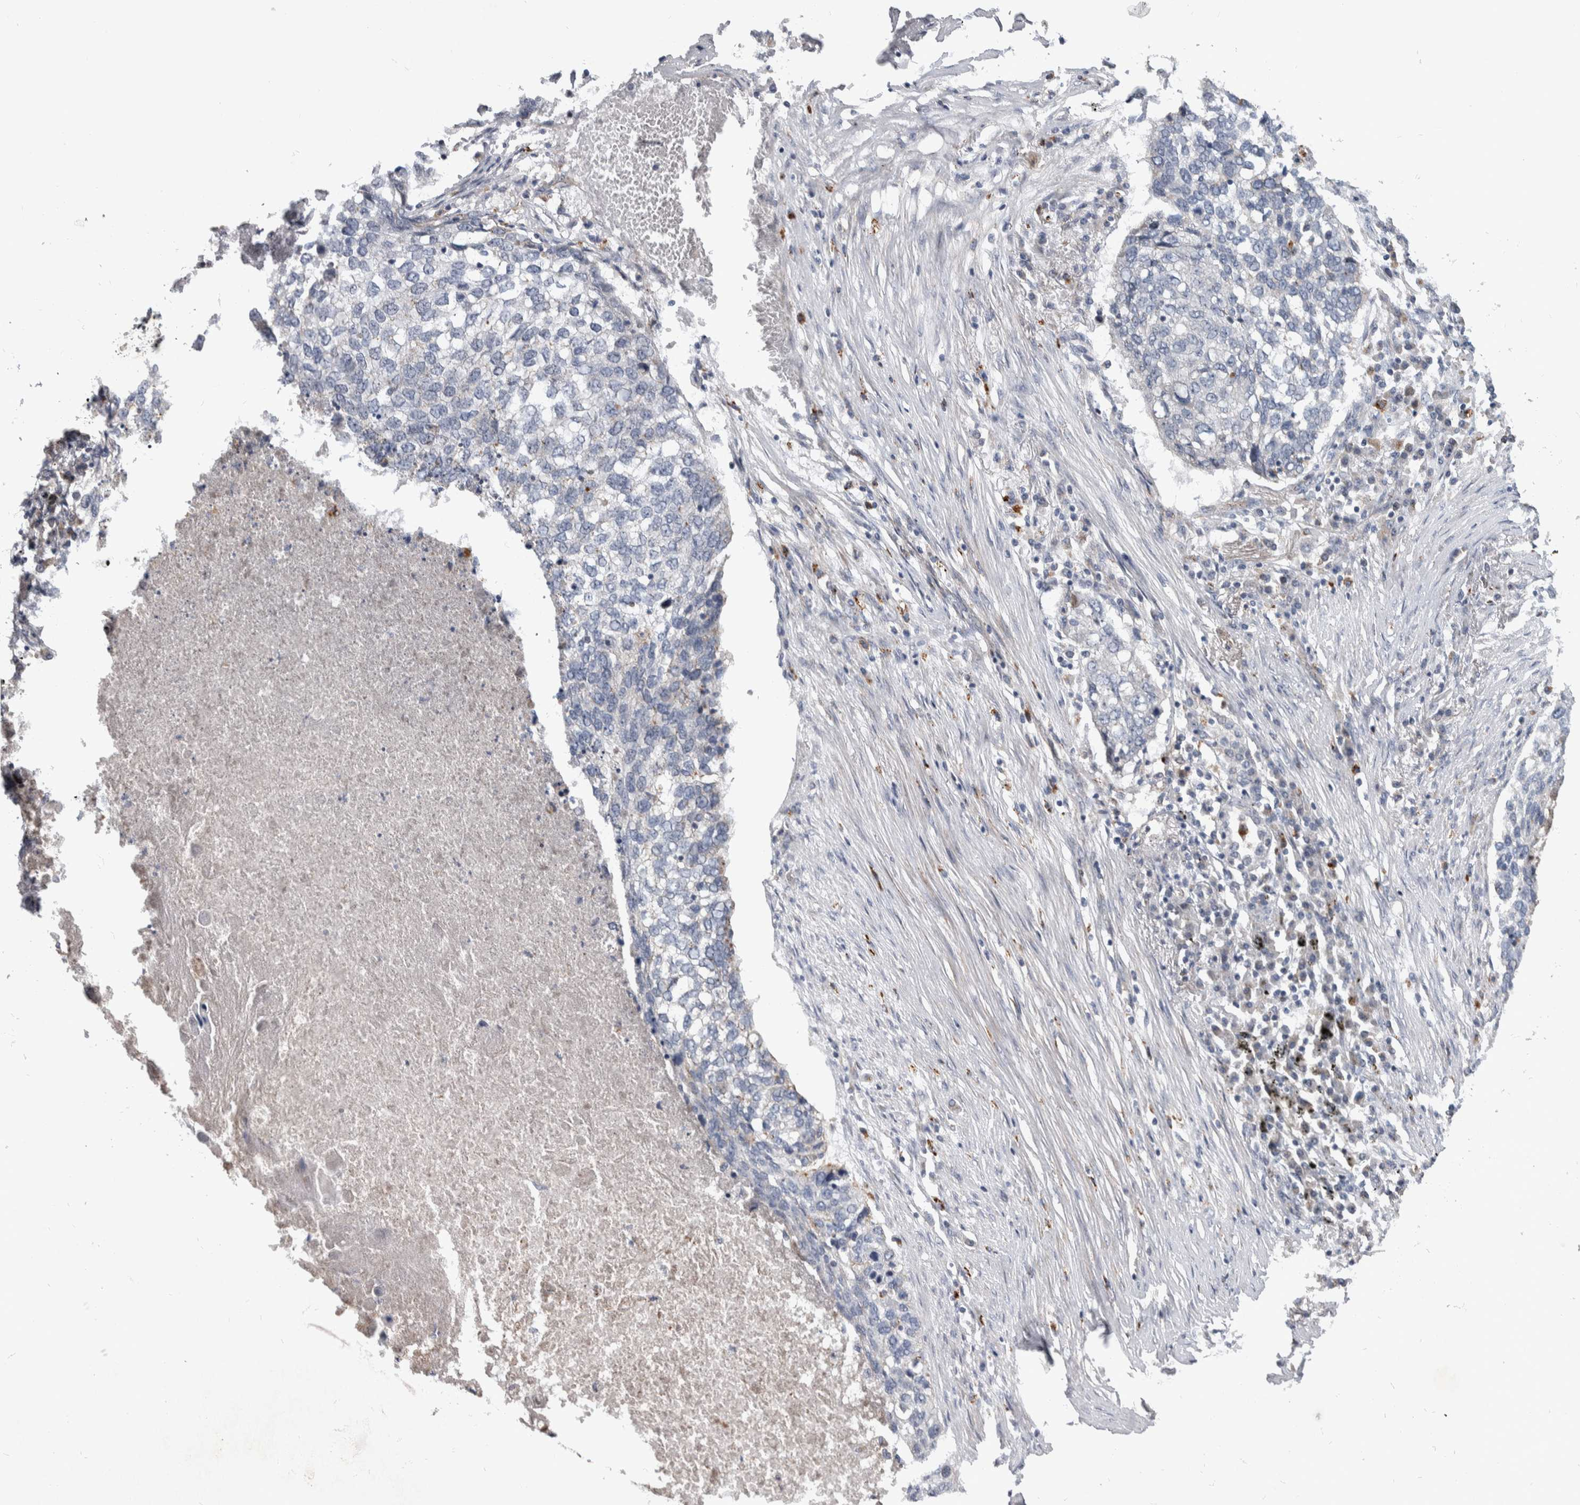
{"staining": {"intensity": "weak", "quantity": "<25%", "location": "cytoplasmic/membranous"}, "tissue": "lung cancer", "cell_type": "Tumor cells", "image_type": "cancer", "snomed": [{"axis": "morphology", "description": "Squamous cell carcinoma, NOS"}, {"axis": "topography", "description": "Lung"}], "caption": "This photomicrograph is of lung cancer (squamous cell carcinoma) stained with immunohistochemistry to label a protein in brown with the nuclei are counter-stained blue. There is no expression in tumor cells. (DAB (3,3'-diaminobenzidine) immunohistochemistry (IHC), high magnification).", "gene": "FAM83G", "patient": {"sex": "female", "age": 63}}